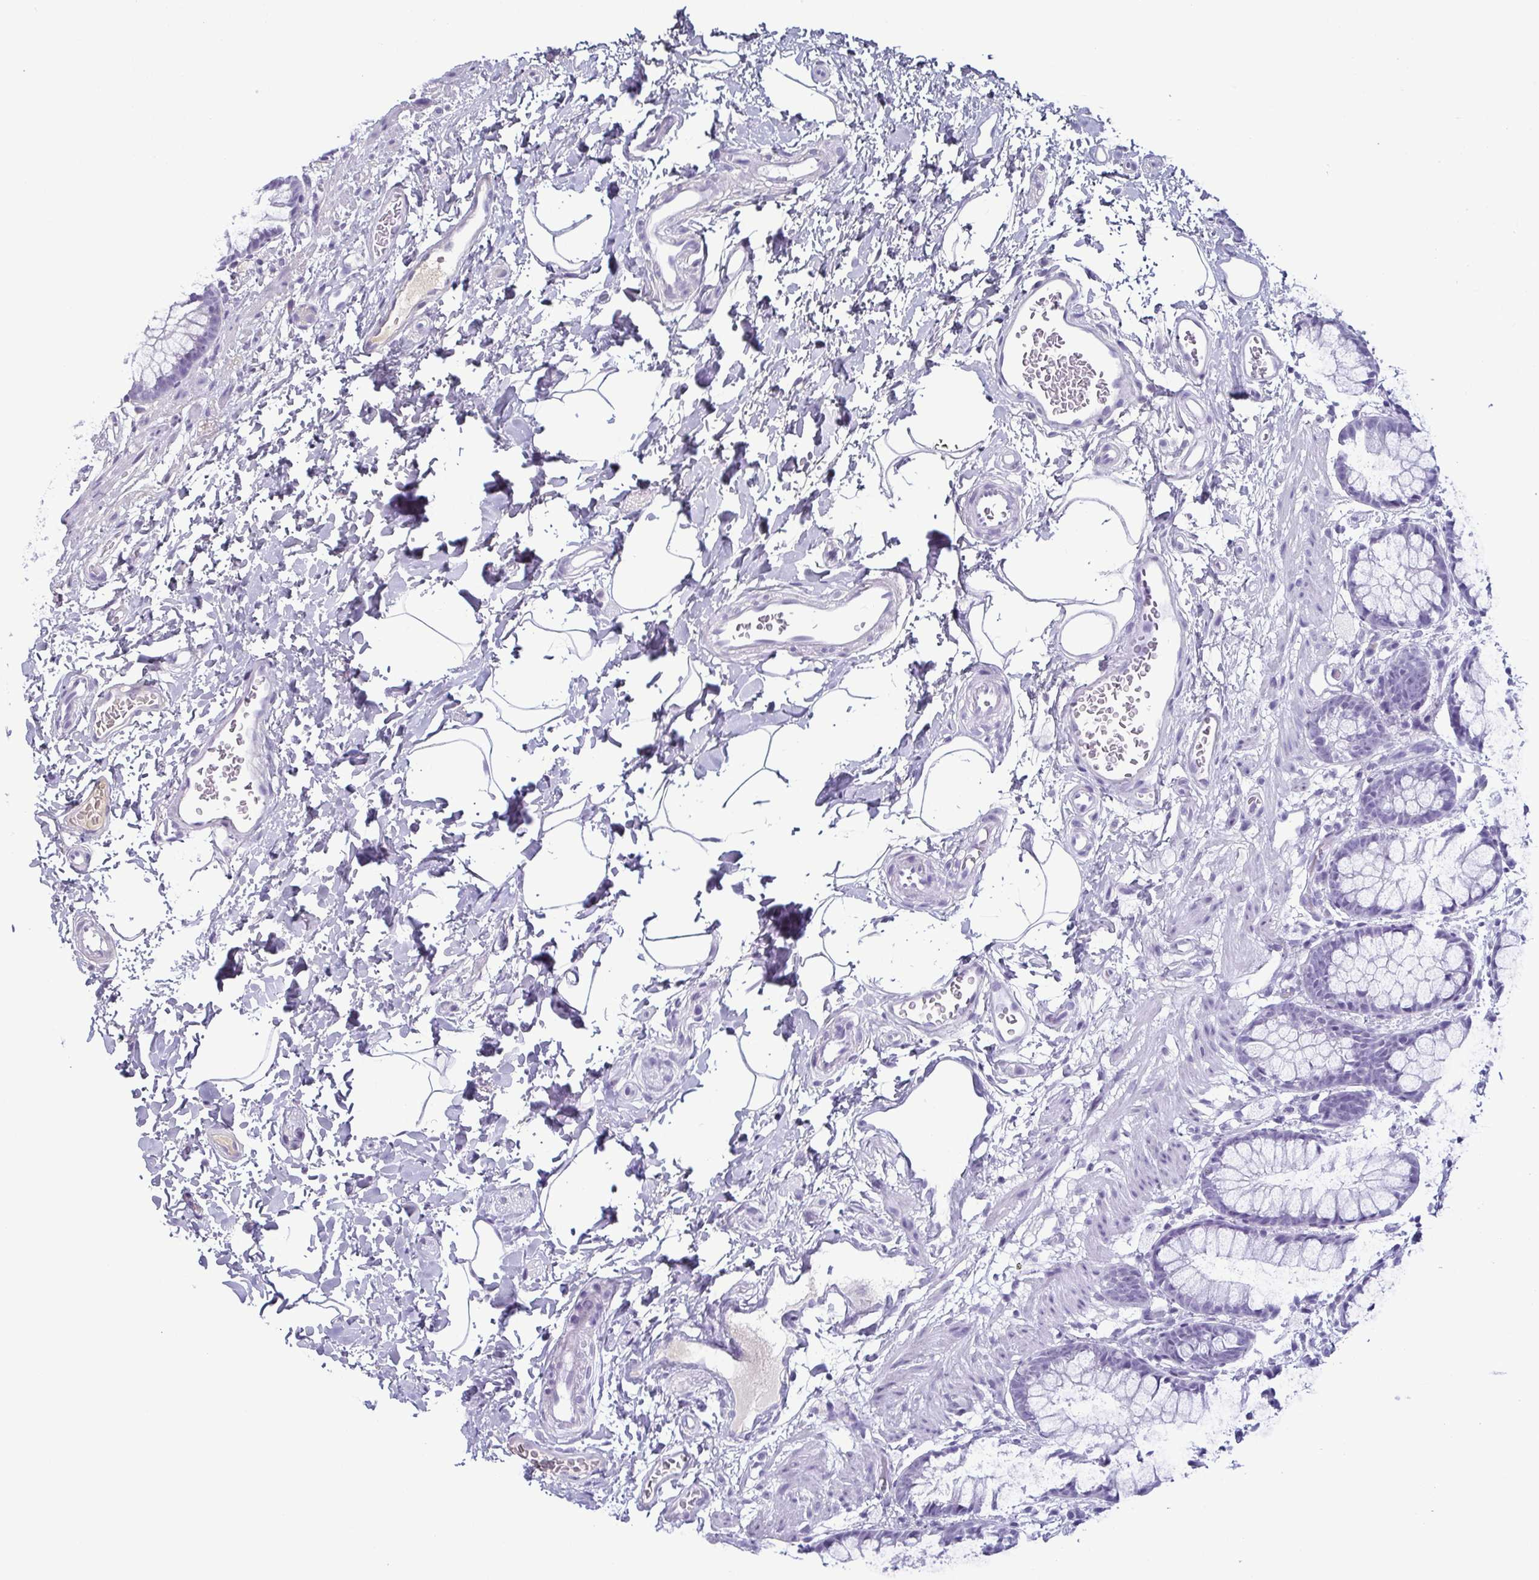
{"staining": {"intensity": "negative", "quantity": "none", "location": "none"}, "tissue": "rectum", "cell_type": "Glandular cells", "image_type": "normal", "snomed": [{"axis": "morphology", "description": "Normal tissue, NOS"}, {"axis": "topography", "description": "Rectum"}], "caption": "Human rectum stained for a protein using IHC displays no staining in glandular cells.", "gene": "ECM1", "patient": {"sex": "female", "age": 62}}